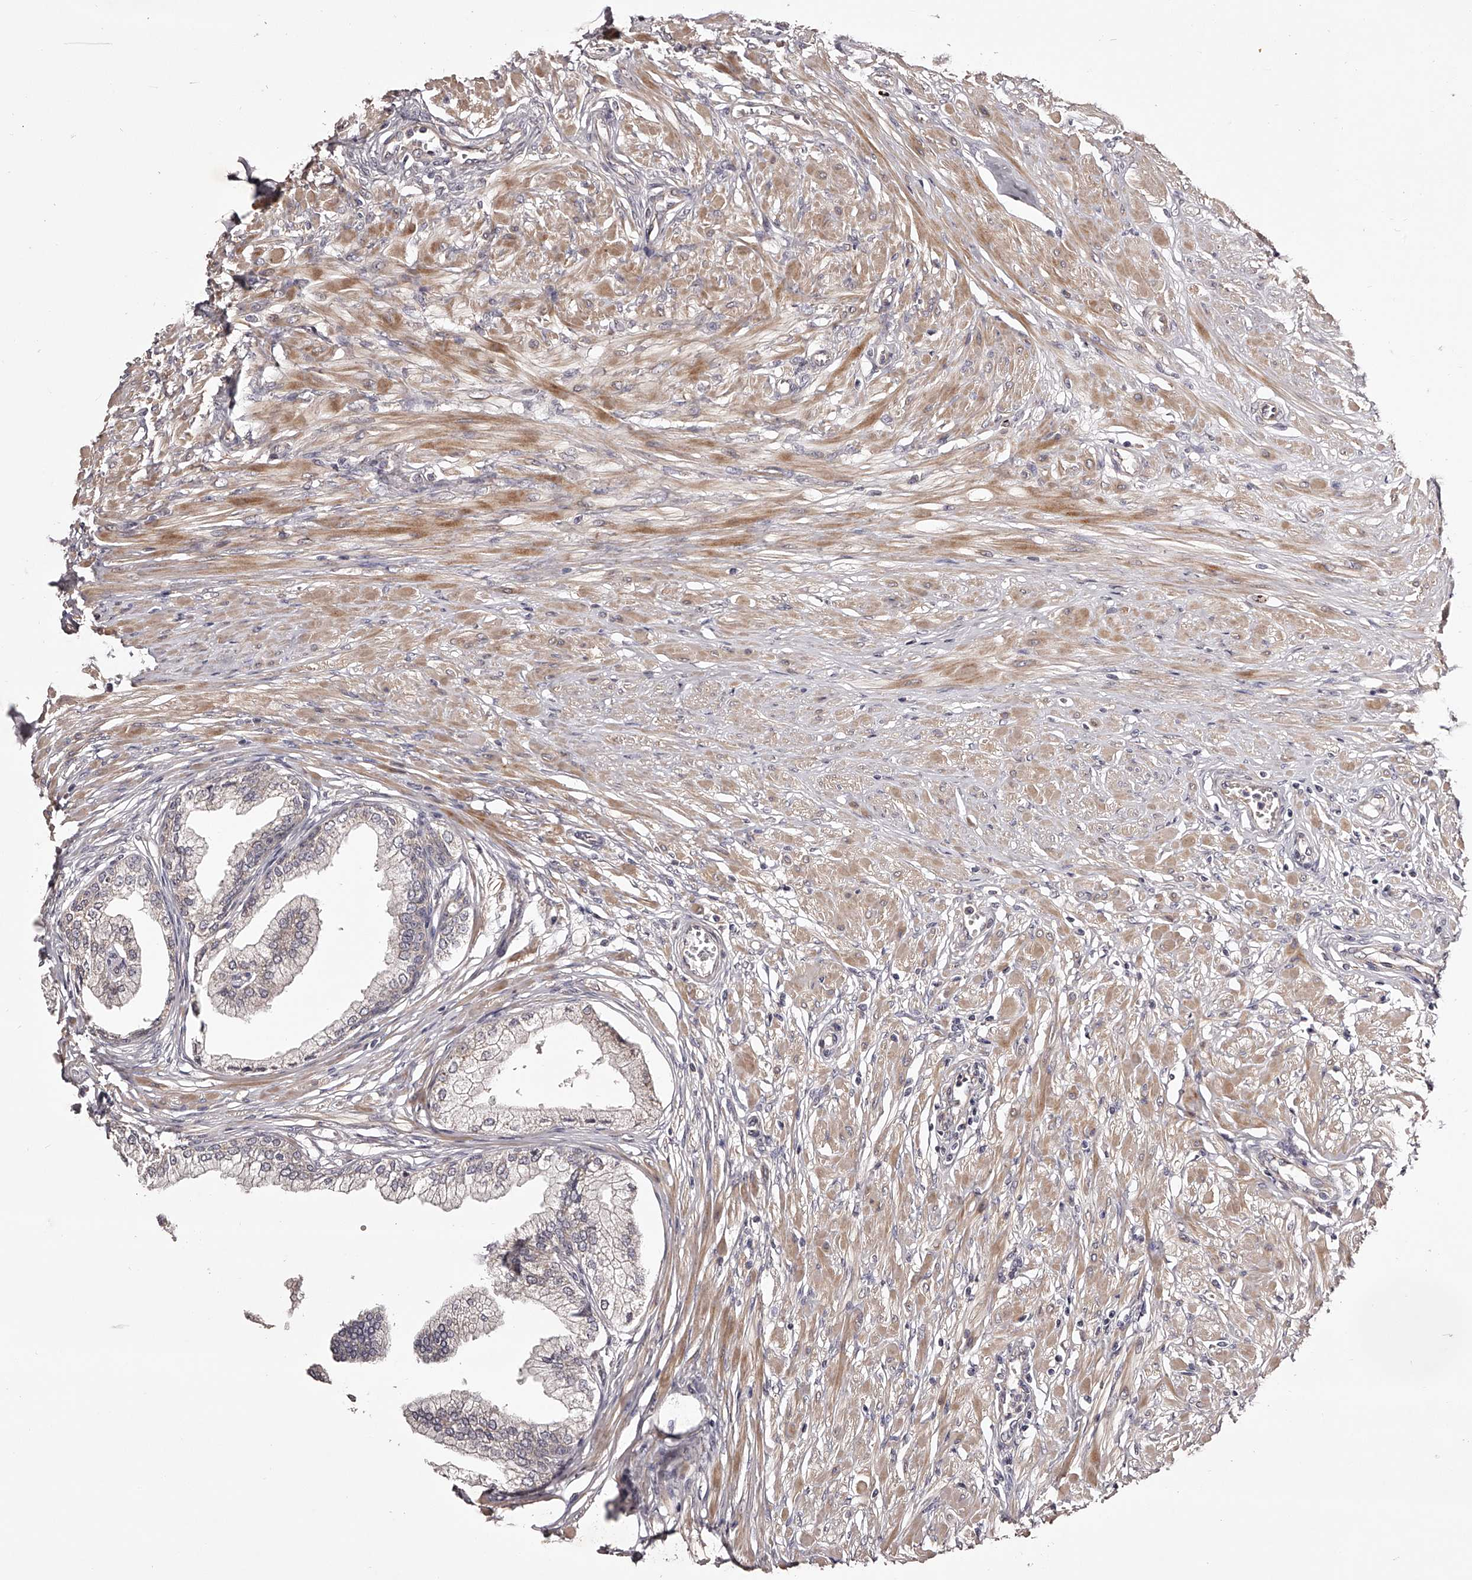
{"staining": {"intensity": "weak", "quantity": "25%-75%", "location": "cytoplasmic/membranous"}, "tissue": "prostate", "cell_type": "Glandular cells", "image_type": "normal", "snomed": [{"axis": "morphology", "description": "Normal tissue, NOS"}, {"axis": "morphology", "description": "Urothelial carcinoma, Low grade"}, {"axis": "topography", "description": "Urinary bladder"}, {"axis": "topography", "description": "Prostate"}], "caption": "A micrograph showing weak cytoplasmic/membranous expression in approximately 25%-75% of glandular cells in normal prostate, as visualized by brown immunohistochemical staining.", "gene": "ODF2L", "patient": {"sex": "male", "age": 60}}